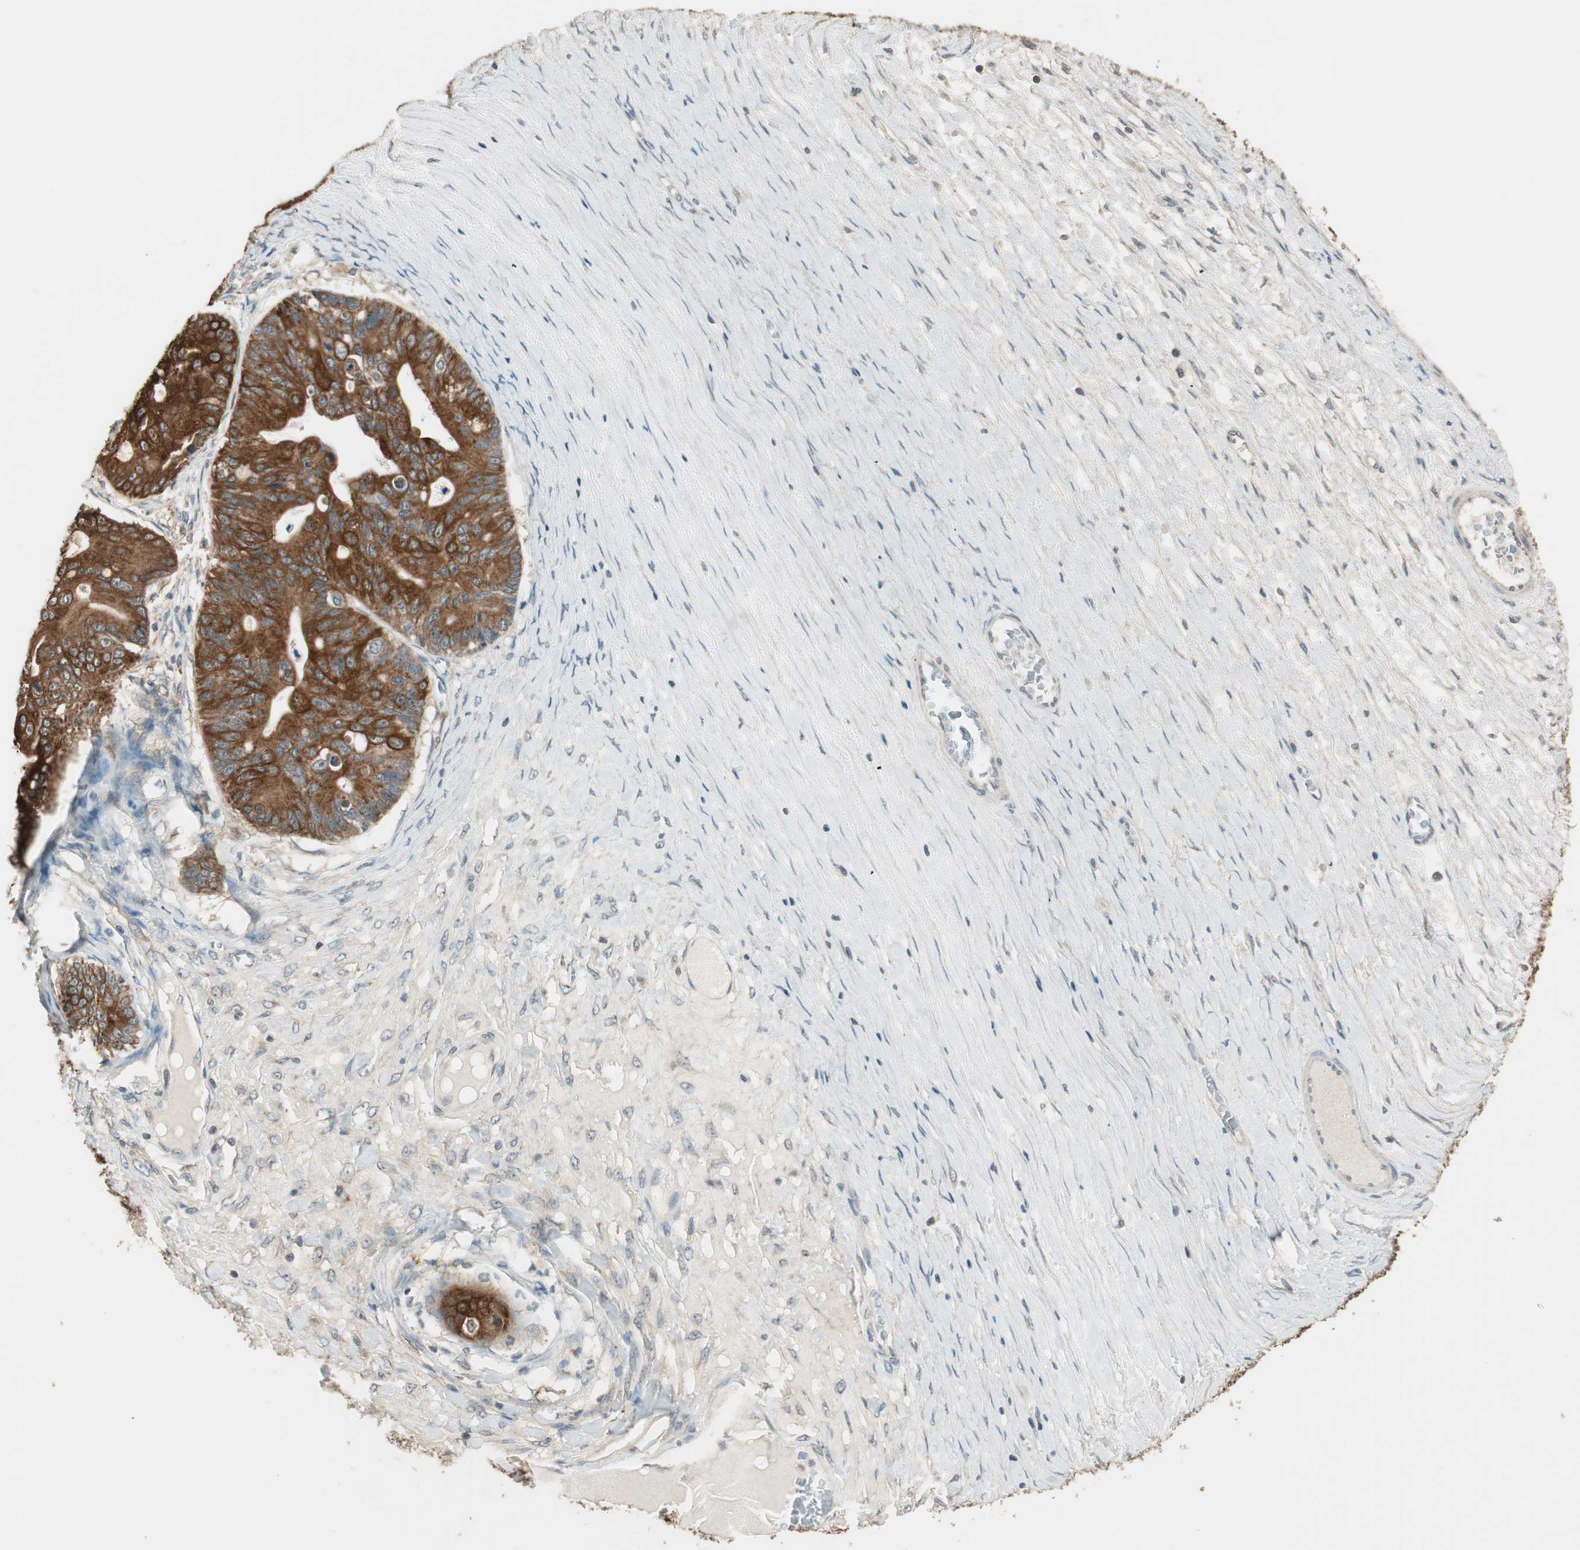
{"staining": {"intensity": "strong", "quantity": ">75%", "location": "cytoplasmic/membranous"}, "tissue": "ovarian cancer", "cell_type": "Tumor cells", "image_type": "cancer", "snomed": [{"axis": "morphology", "description": "Cystadenocarcinoma, mucinous, NOS"}, {"axis": "topography", "description": "Ovary"}], "caption": "Protein staining reveals strong cytoplasmic/membranous staining in approximately >75% of tumor cells in ovarian cancer (mucinous cystadenocarcinoma).", "gene": "TRIM21", "patient": {"sex": "female", "age": 37}}